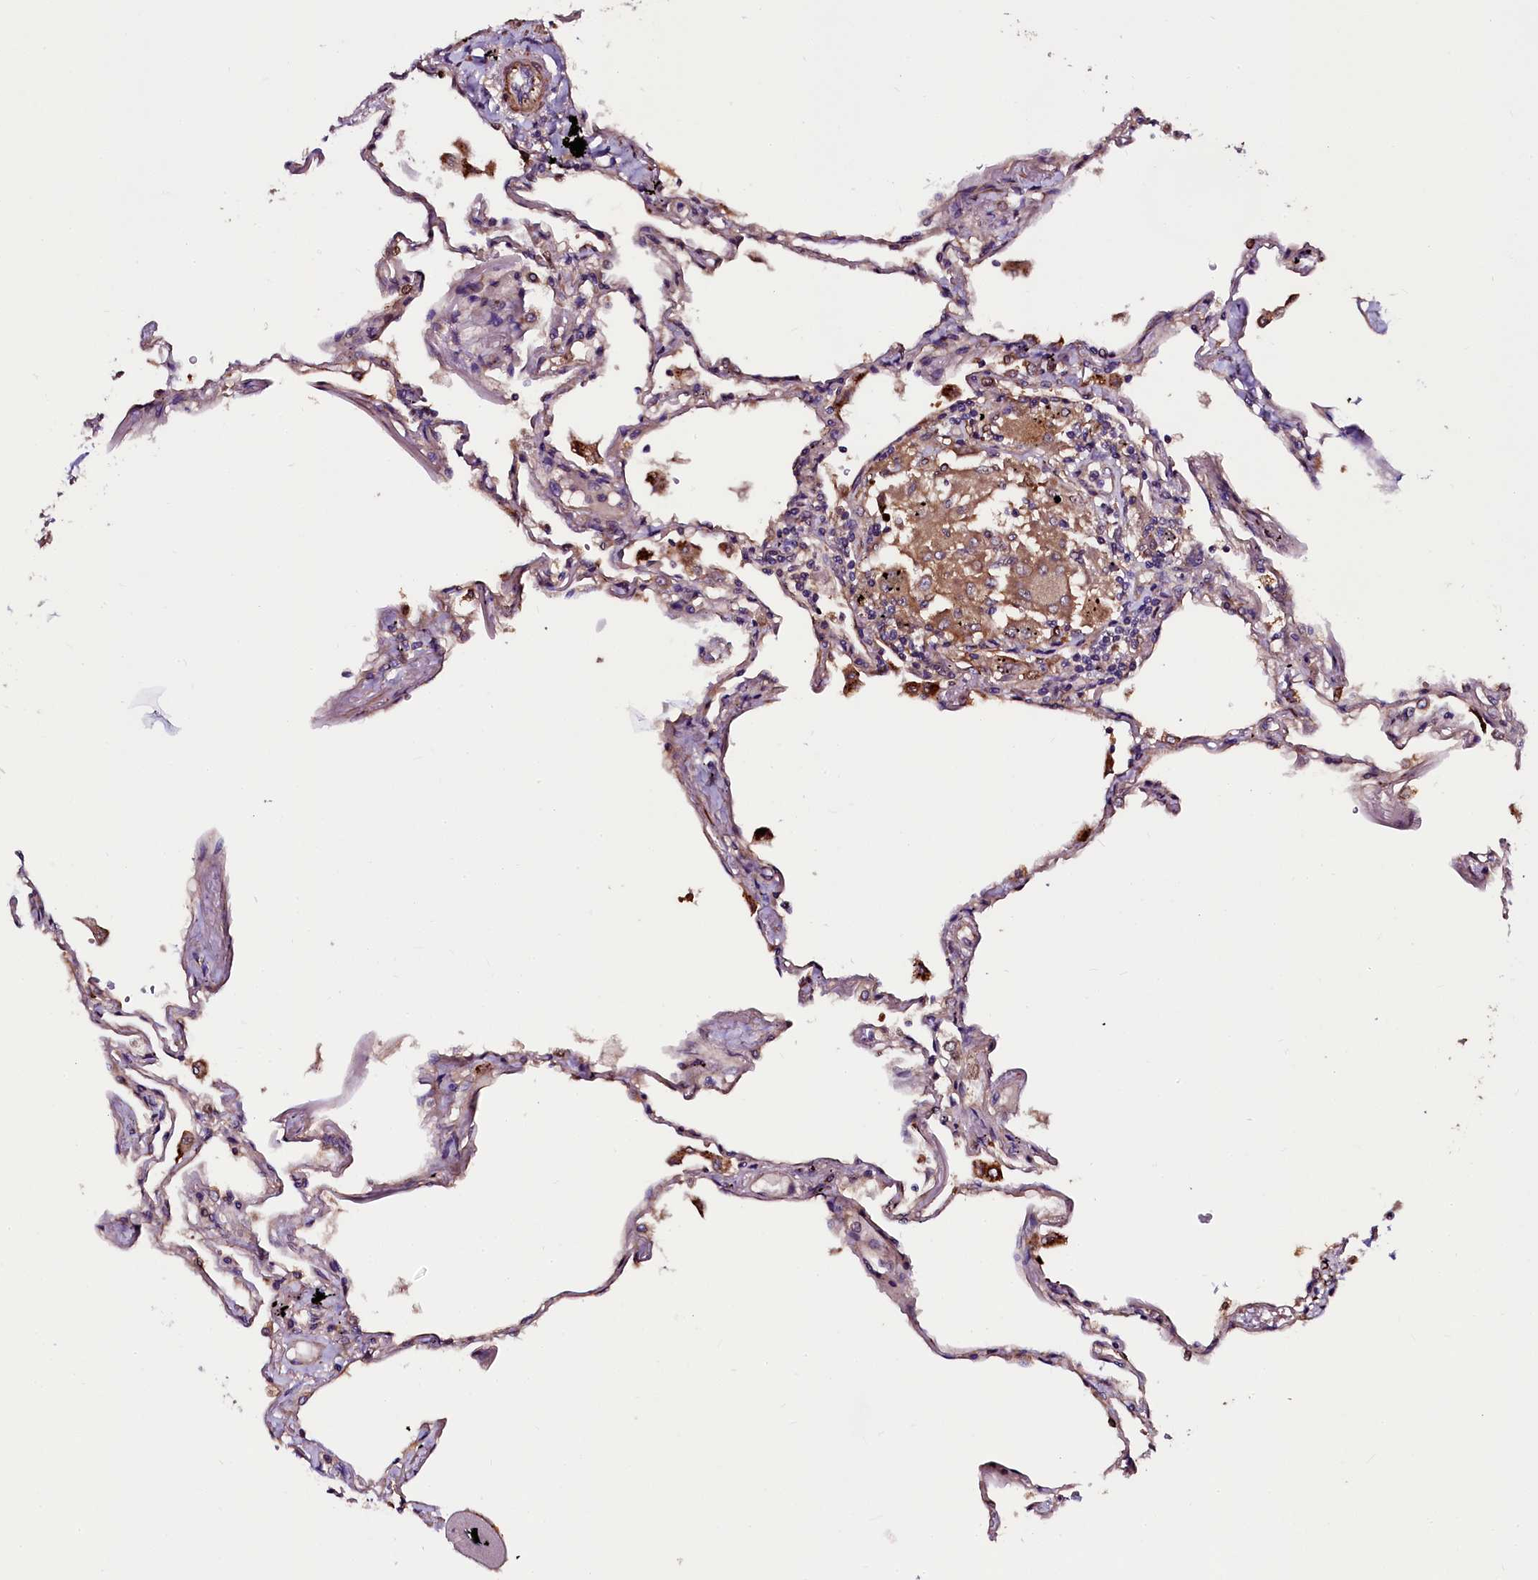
{"staining": {"intensity": "moderate", "quantity": "25%-75%", "location": "cytoplasmic/membranous,nuclear"}, "tissue": "lung", "cell_type": "Alveolar cells", "image_type": "normal", "snomed": [{"axis": "morphology", "description": "Normal tissue, NOS"}, {"axis": "topography", "description": "Lung"}], "caption": "Immunohistochemical staining of normal lung displays medium levels of moderate cytoplasmic/membranous,nuclear expression in approximately 25%-75% of alveolar cells. The protein of interest is shown in brown color, while the nuclei are stained blue.", "gene": "N4BP1", "patient": {"sex": "female", "age": 67}}